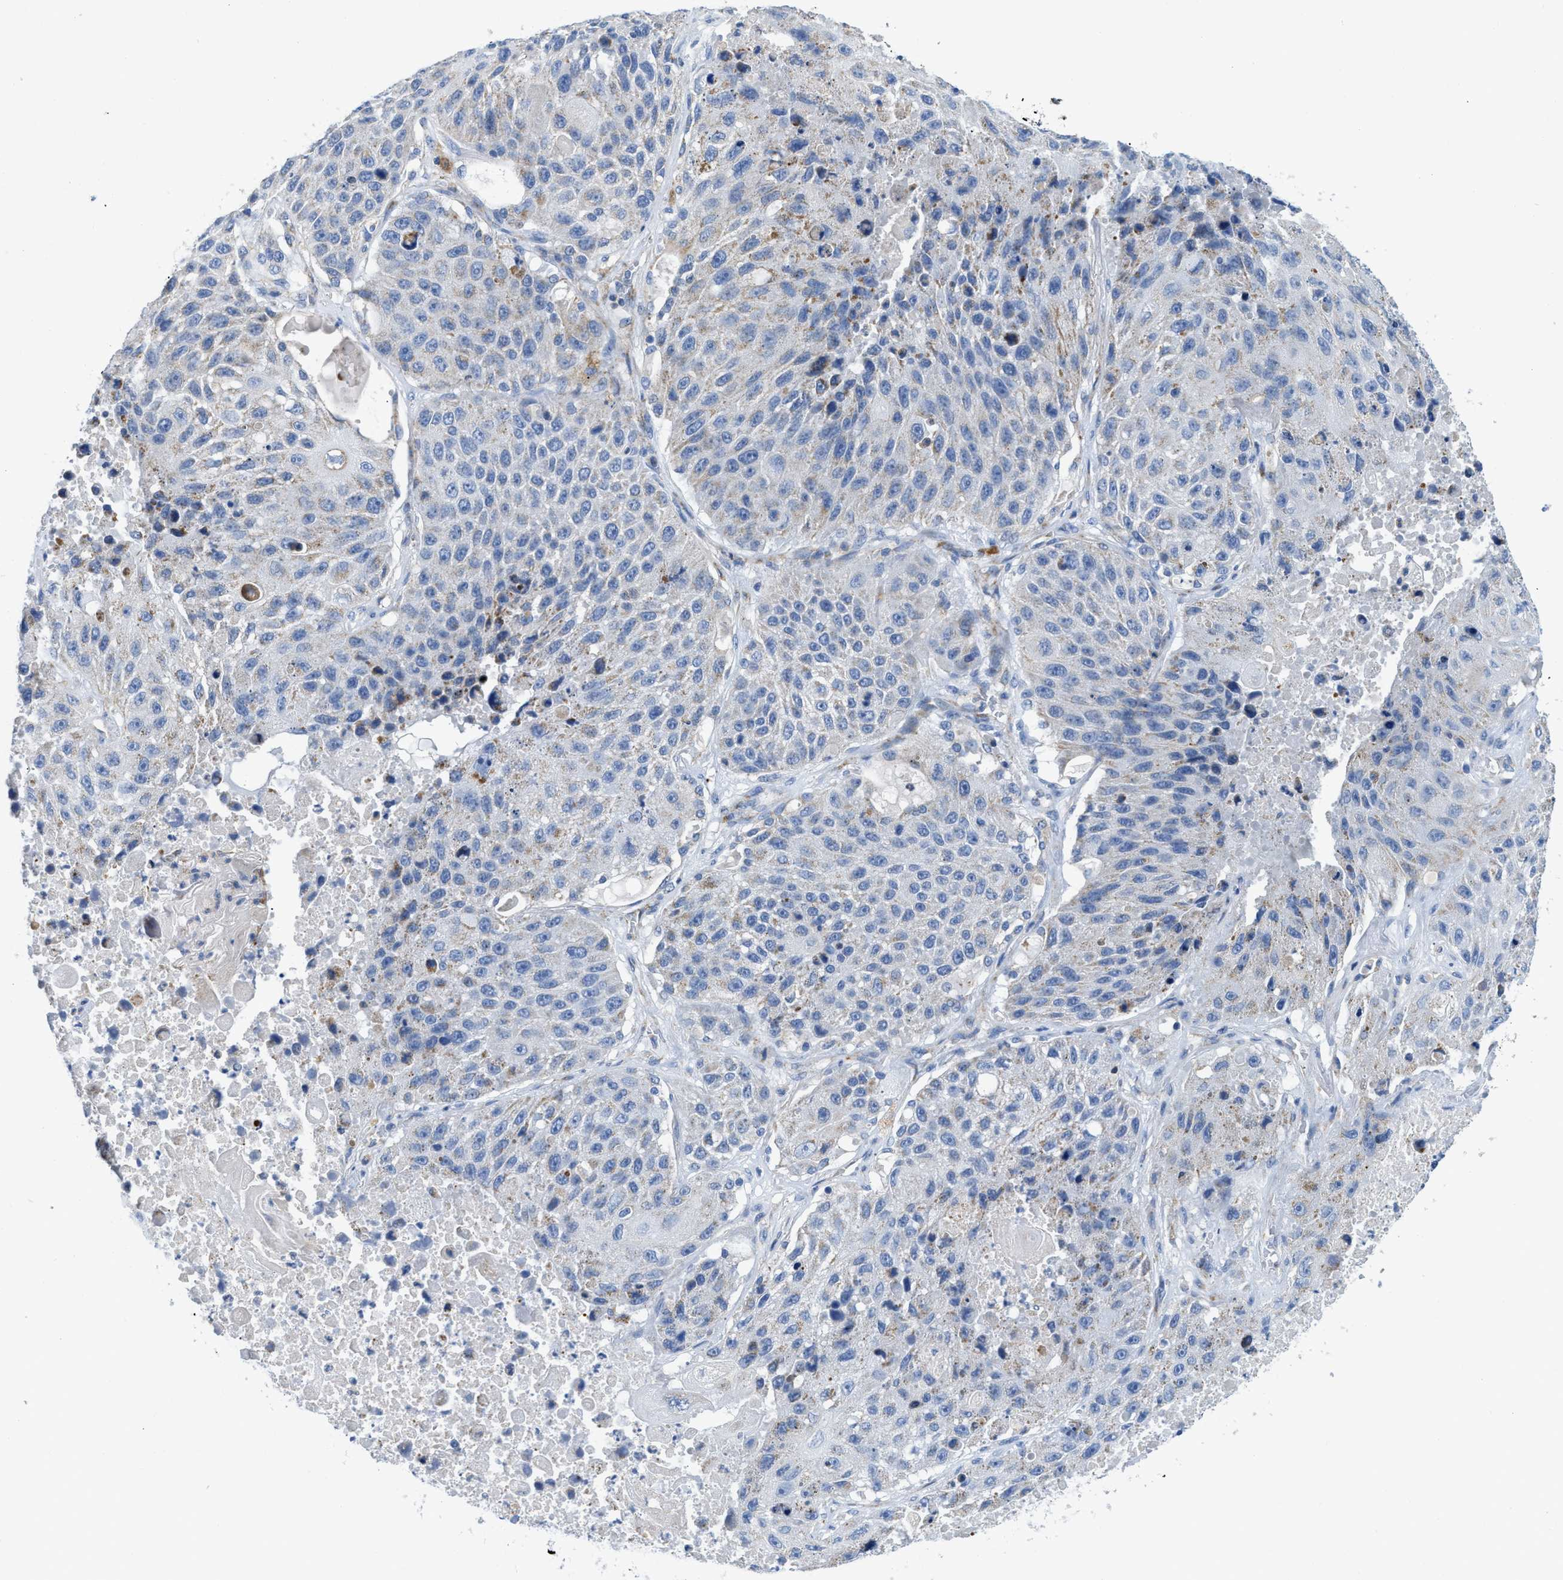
{"staining": {"intensity": "weak", "quantity": "<25%", "location": "cytoplasmic/membranous"}, "tissue": "lung cancer", "cell_type": "Tumor cells", "image_type": "cancer", "snomed": [{"axis": "morphology", "description": "Squamous cell carcinoma, NOS"}, {"axis": "topography", "description": "Lung"}], "caption": "Micrograph shows no significant protein expression in tumor cells of lung cancer (squamous cell carcinoma).", "gene": "SLC25A13", "patient": {"sex": "male", "age": 61}}